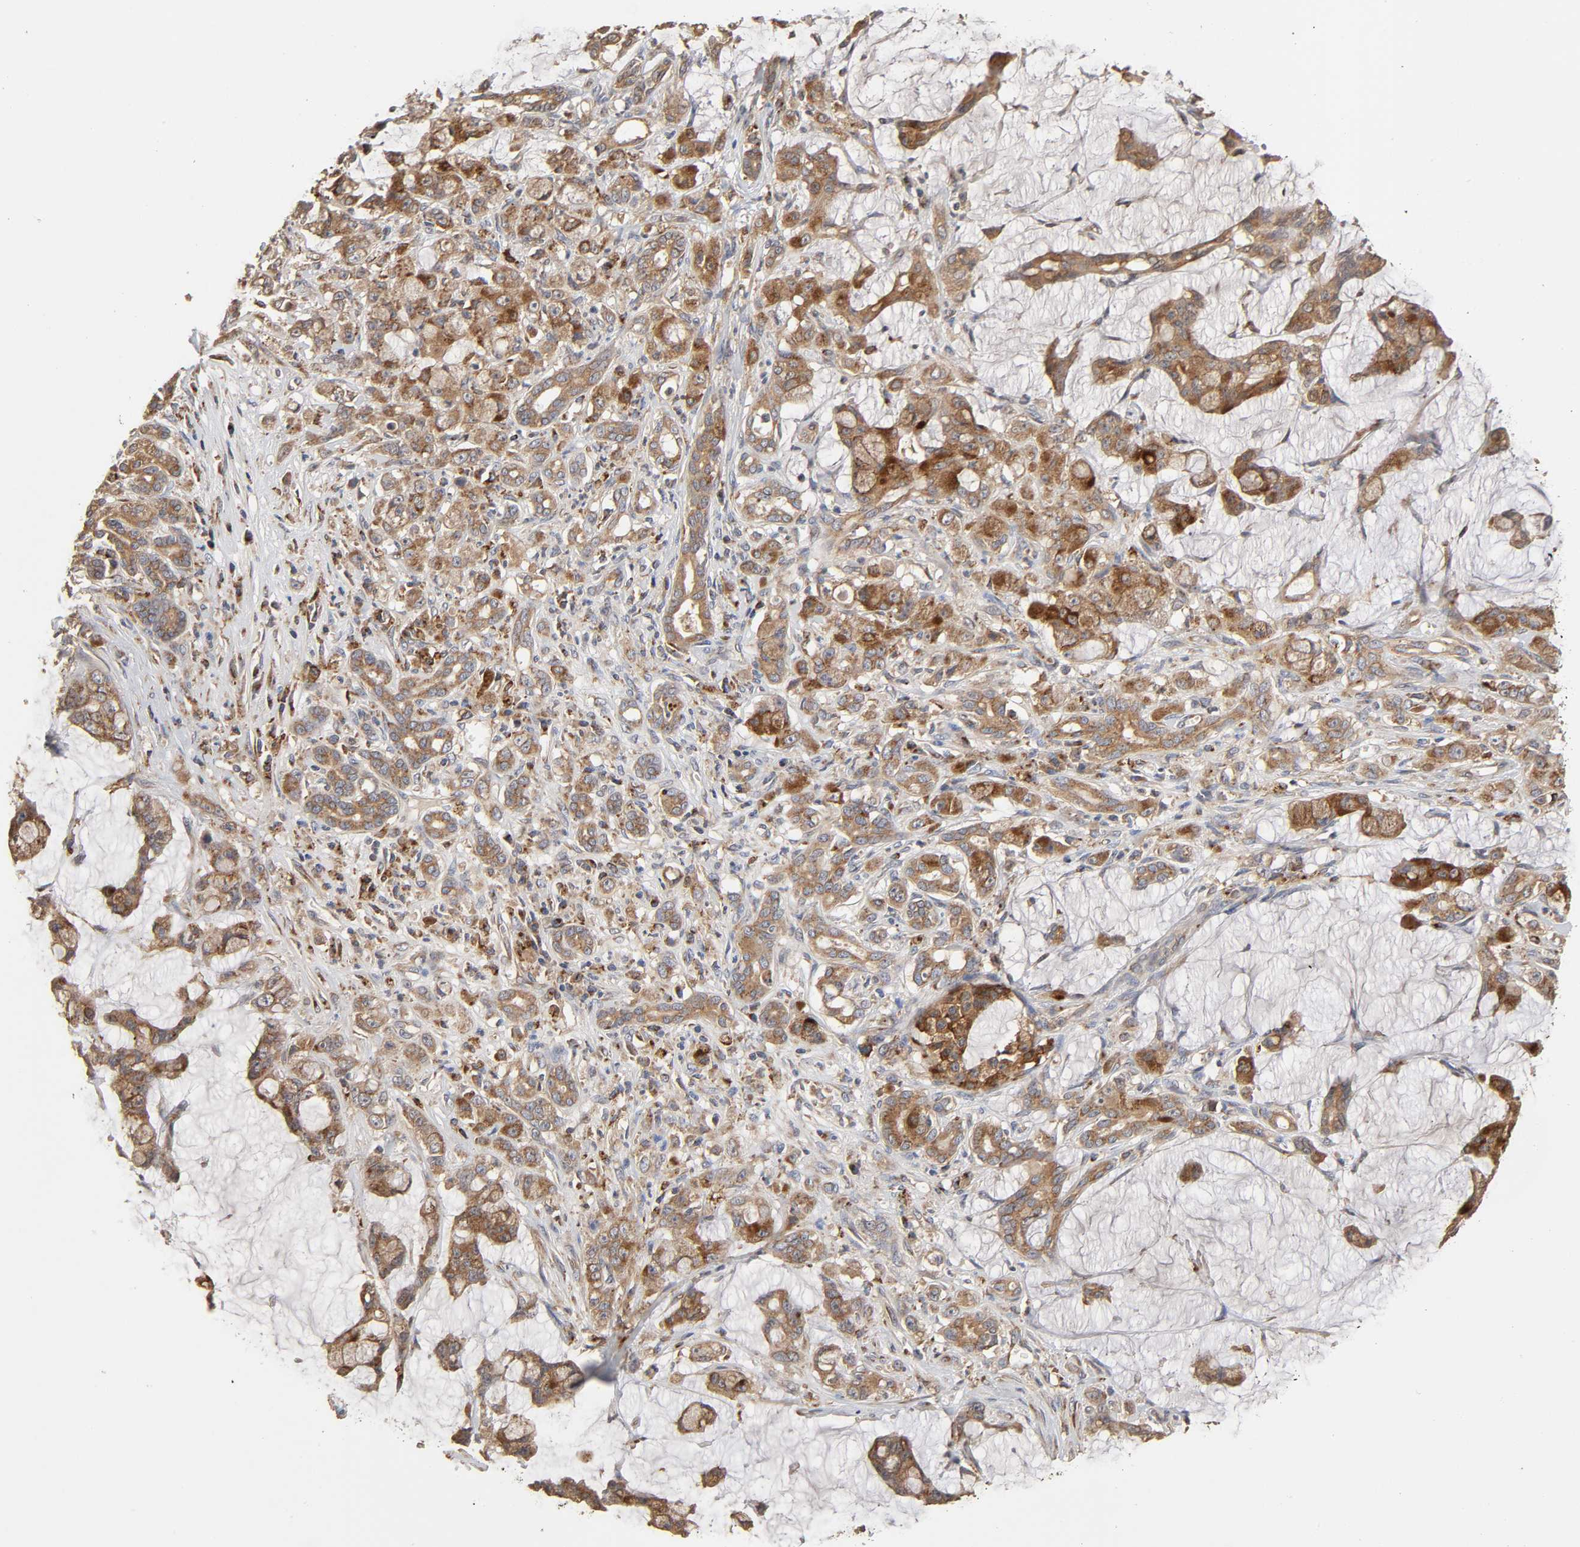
{"staining": {"intensity": "moderate", "quantity": ">75%", "location": "cytoplasmic/membranous"}, "tissue": "pancreatic cancer", "cell_type": "Tumor cells", "image_type": "cancer", "snomed": [{"axis": "morphology", "description": "Adenocarcinoma, NOS"}, {"axis": "topography", "description": "Pancreas"}], "caption": "Immunohistochemical staining of human pancreatic cancer (adenocarcinoma) reveals medium levels of moderate cytoplasmic/membranous protein positivity in approximately >75% of tumor cells.", "gene": "GNPTG", "patient": {"sex": "female", "age": 73}}